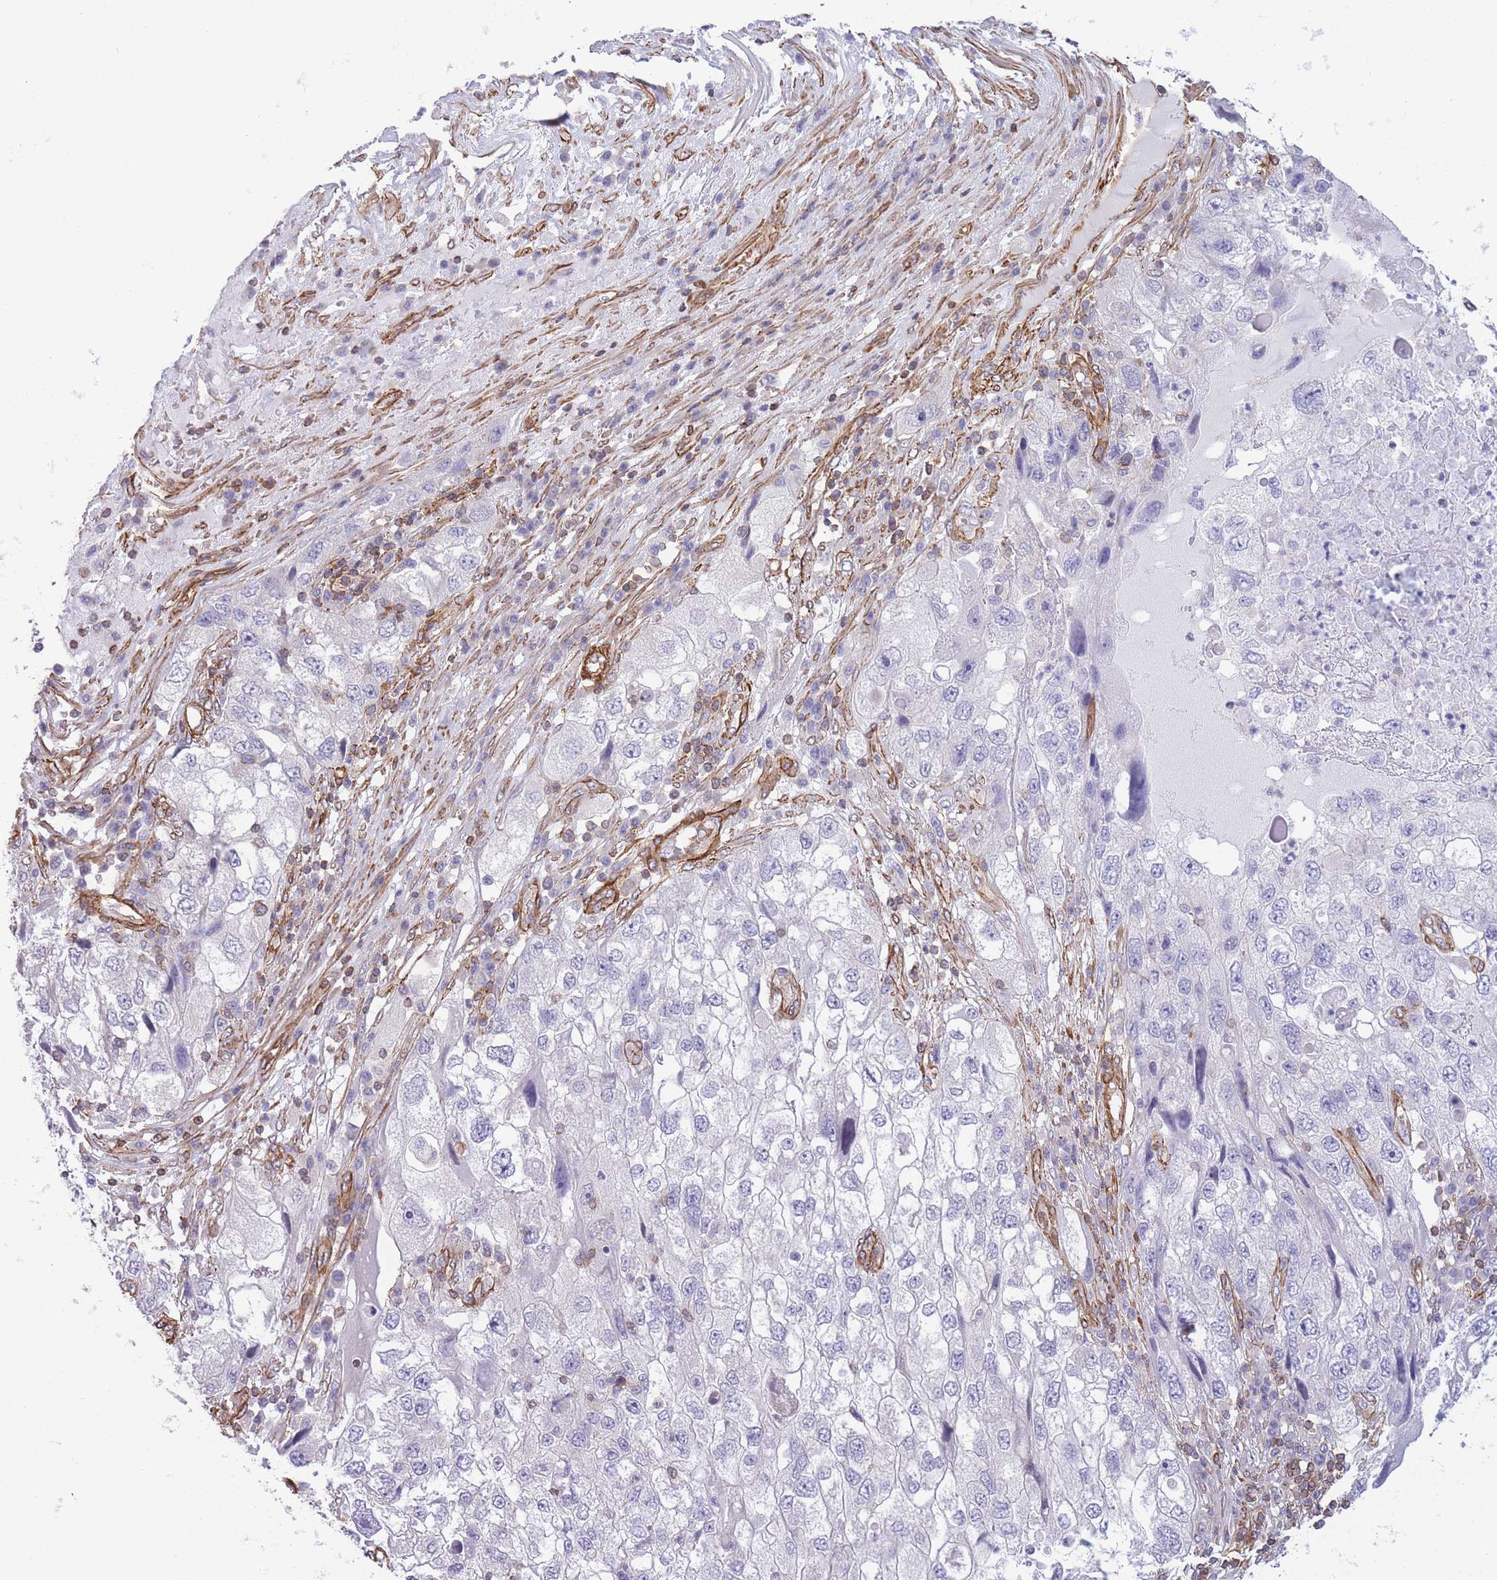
{"staining": {"intensity": "negative", "quantity": "none", "location": "none"}, "tissue": "endometrial cancer", "cell_type": "Tumor cells", "image_type": "cancer", "snomed": [{"axis": "morphology", "description": "Adenocarcinoma, NOS"}, {"axis": "topography", "description": "Endometrium"}], "caption": "Endometrial cancer (adenocarcinoma) stained for a protein using immunohistochemistry shows no positivity tumor cells.", "gene": "CDC25B", "patient": {"sex": "female", "age": 49}}